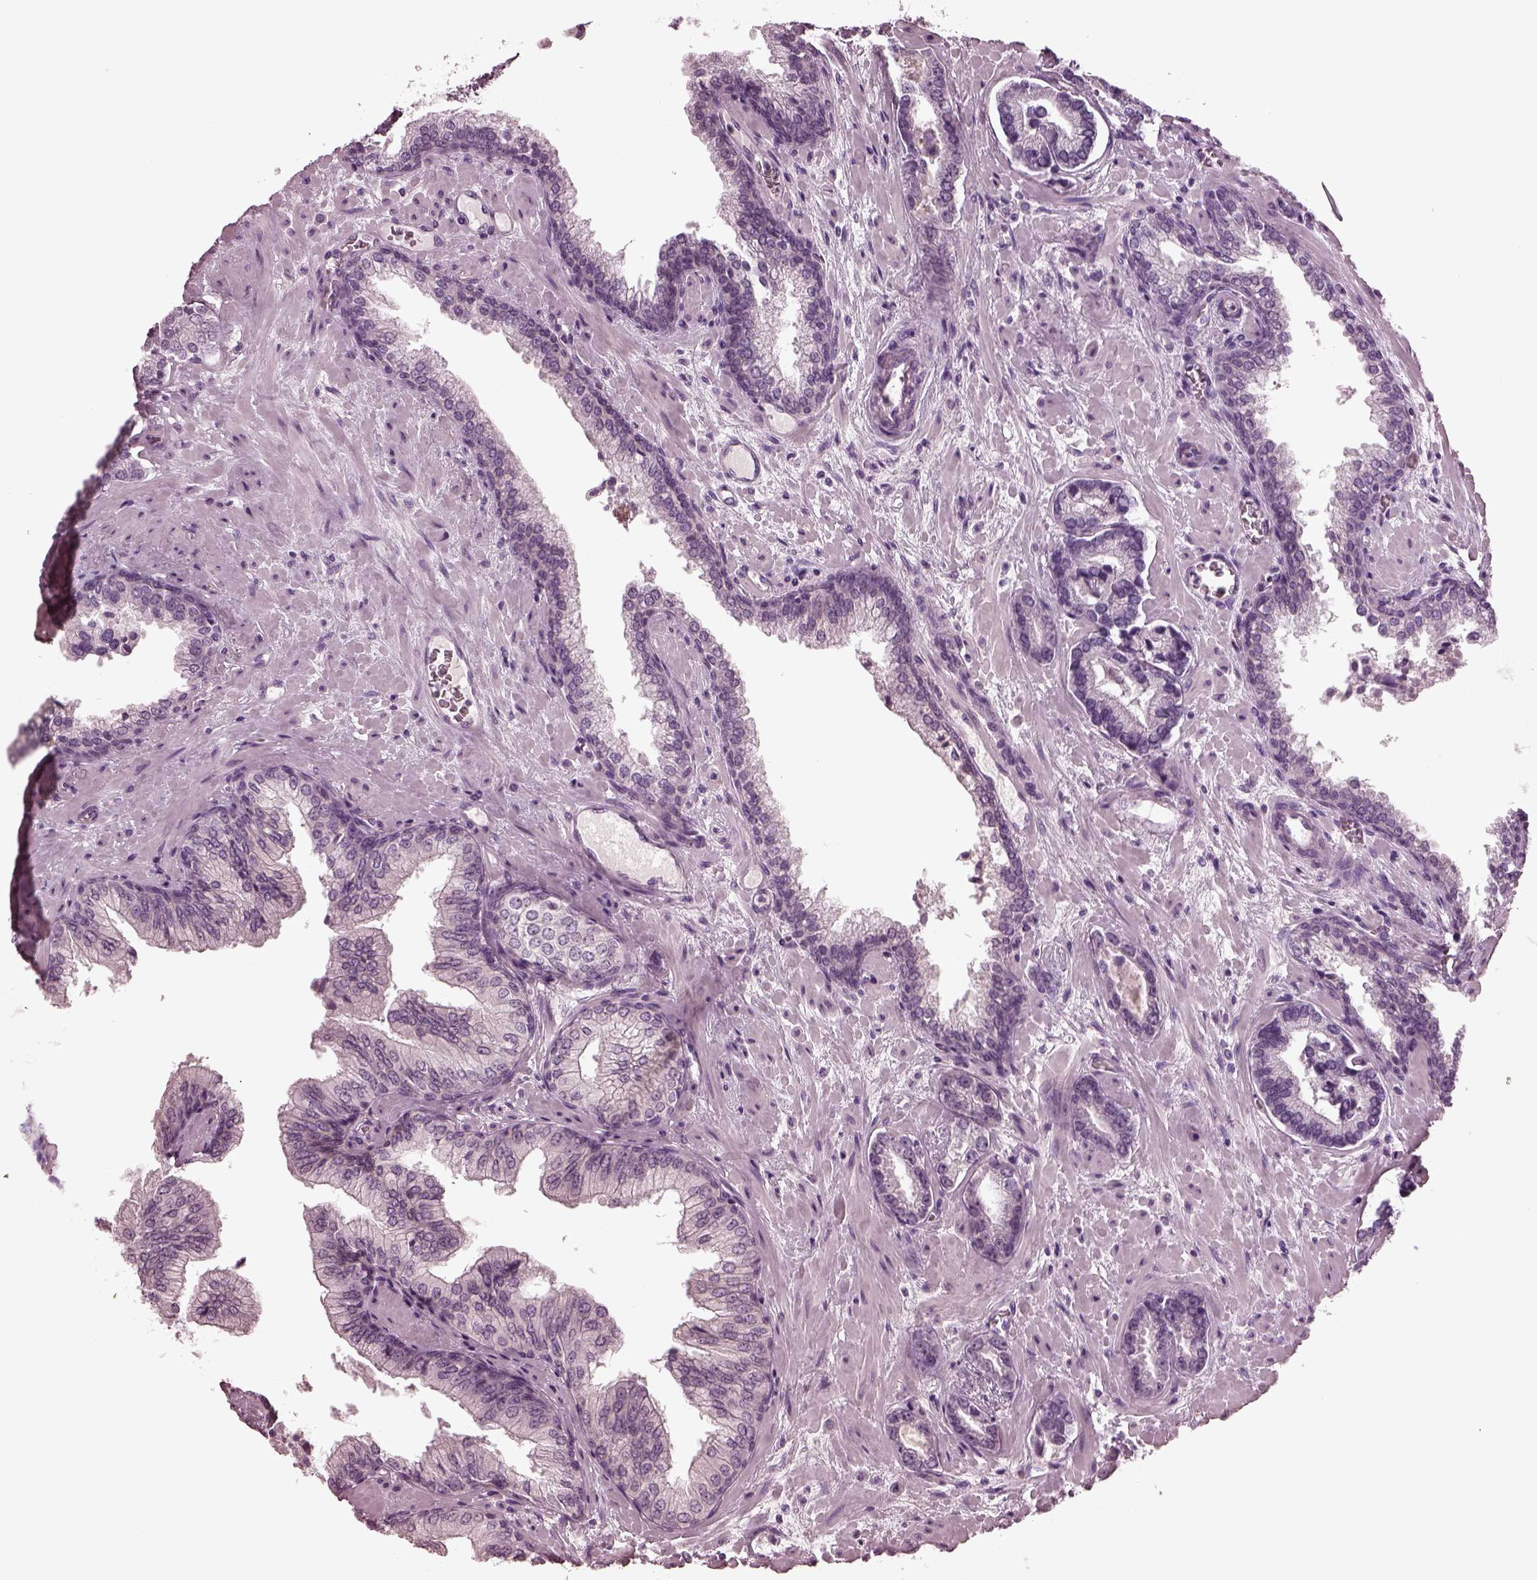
{"staining": {"intensity": "negative", "quantity": "none", "location": "none"}, "tissue": "prostate cancer", "cell_type": "Tumor cells", "image_type": "cancer", "snomed": [{"axis": "morphology", "description": "Adenocarcinoma, Low grade"}, {"axis": "topography", "description": "Prostate"}], "caption": "Immunohistochemical staining of prostate cancer (adenocarcinoma (low-grade)) reveals no significant expression in tumor cells.", "gene": "MIB2", "patient": {"sex": "male", "age": 61}}